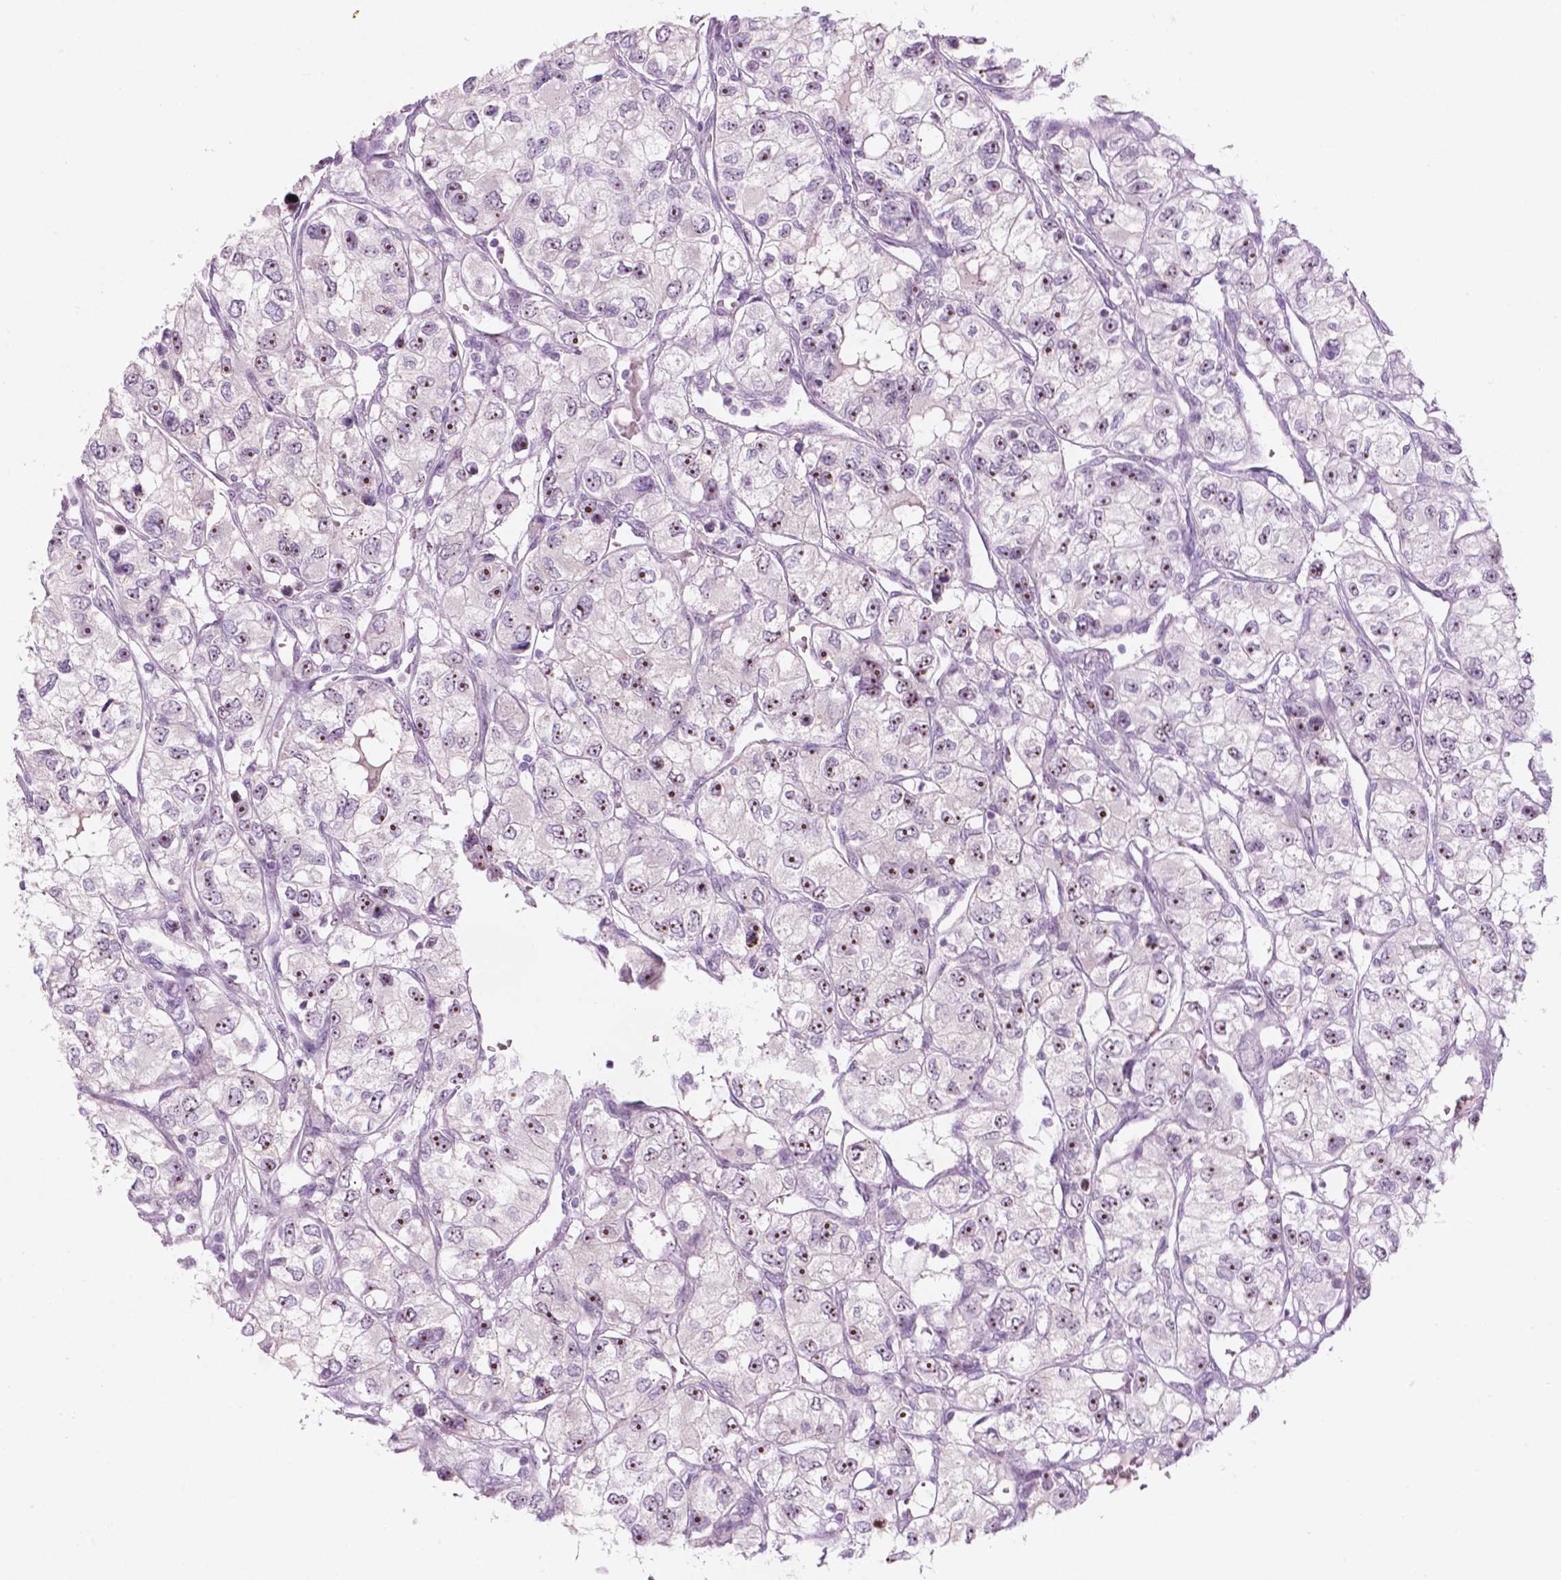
{"staining": {"intensity": "strong", "quantity": "25%-75%", "location": "nuclear"}, "tissue": "renal cancer", "cell_type": "Tumor cells", "image_type": "cancer", "snomed": [{"axis": "morphology", "description": "Adenocarcinoma, NOS"}, {"axis": "topography", "description": "Kidney"}], "caption": "Immunohistochemistry (IHC) of adenocarcinoma (renal) demonstrates high levels of strong nuclear positivity in about 25%-75% of tumor cells.", "gene": "ZNF853", "patient": {"sex": "female", "age": 59}}